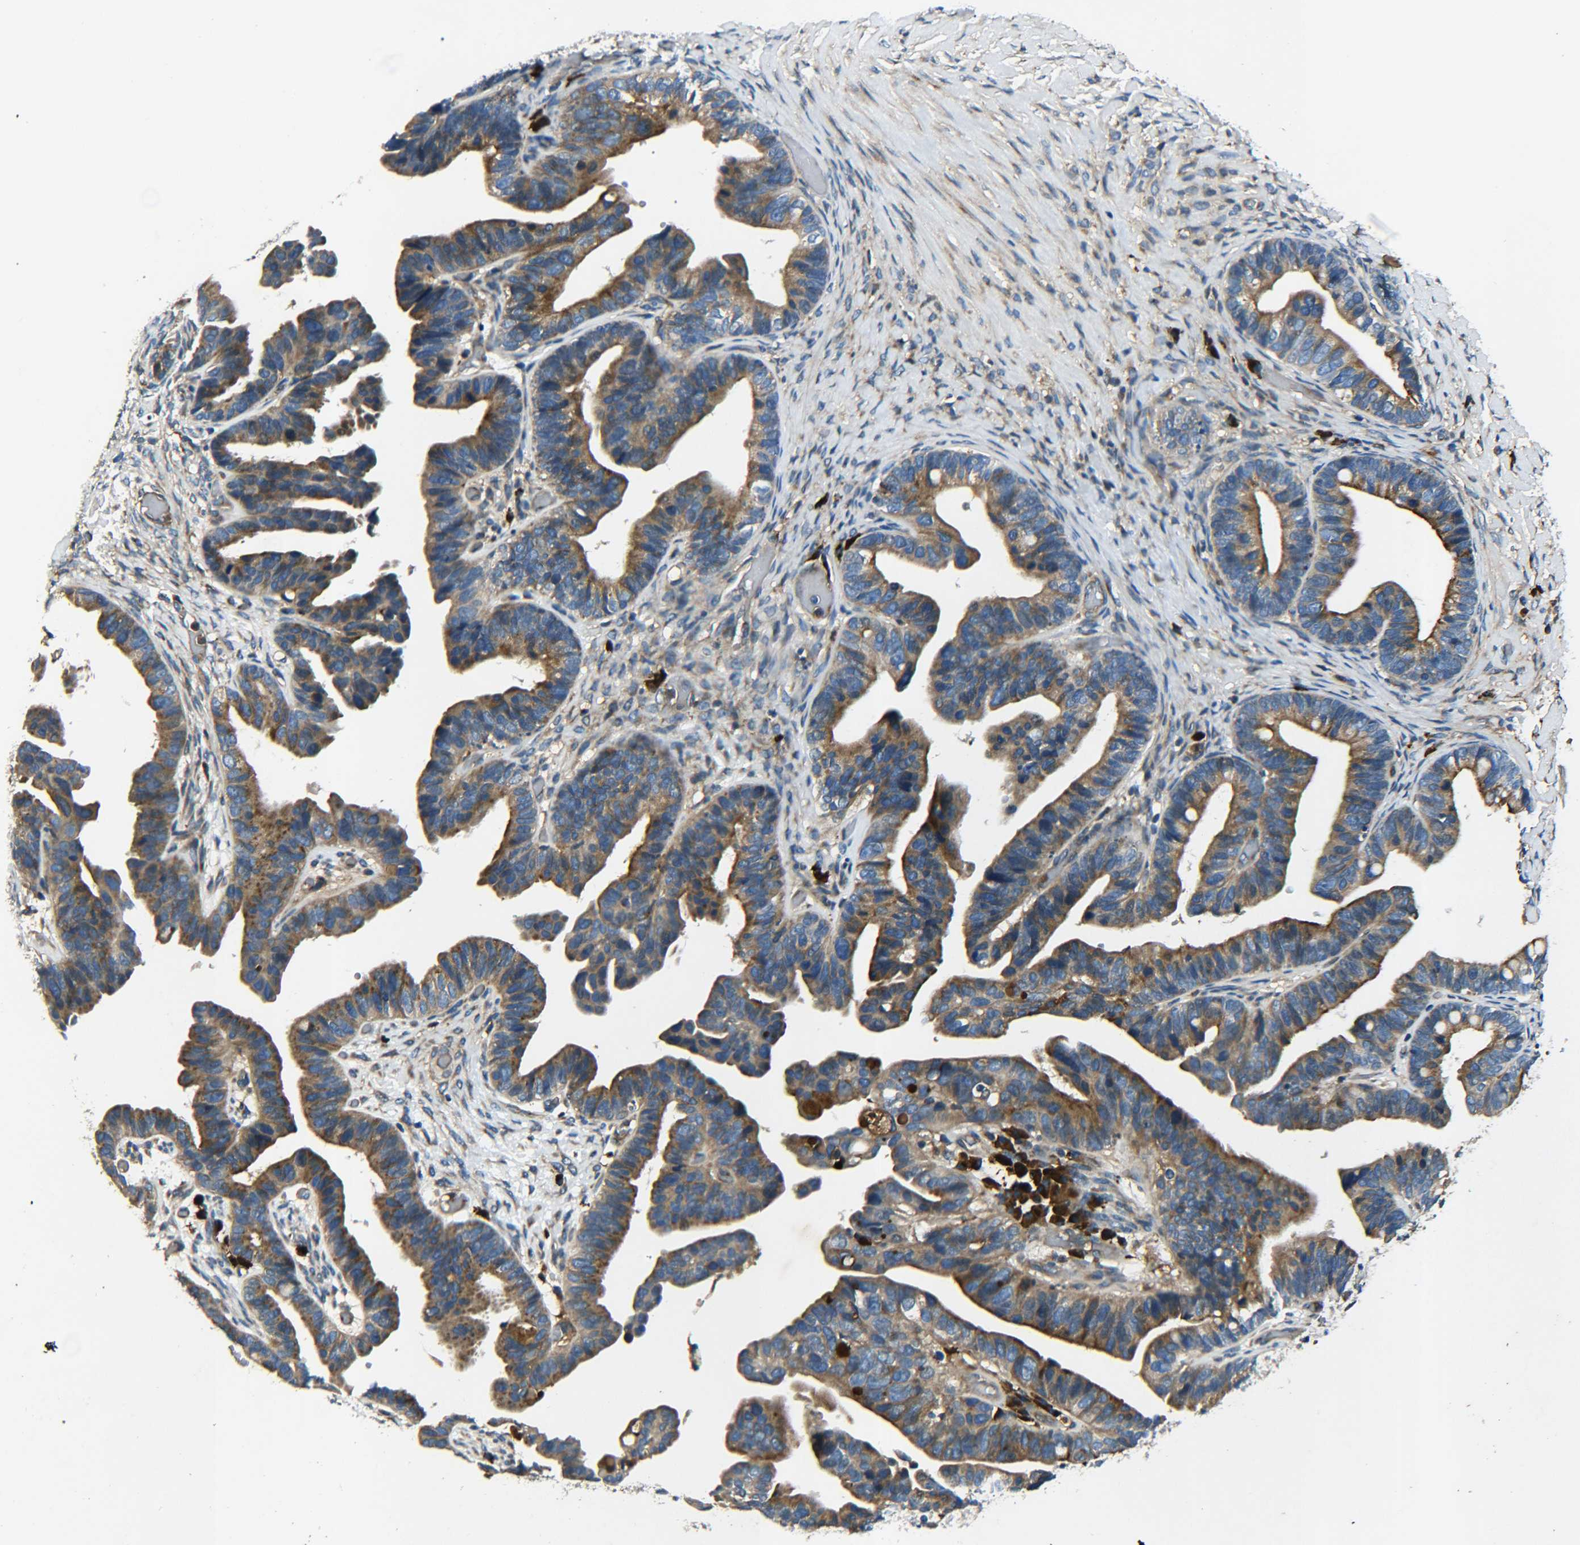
{"staining": {"intensity": "strong", "quantity": ">75%", "location": "cytoplasmic/membranous"}, "tissue": "ovarian cancer", "cell_type": "Tumor cells", "image_type": "cancer", "snomed": [{"axis": "morphology", "description": "Cystadenocarcinoma, serous, NOS"}, {"axis": "topography", "description": "Ovary"}], "caption": "DAB (3,3'-diaminobenzidine) immunohistochemical staining of ovarian cancer reveals strong cytoplasmic/membranous protein positivity in about >75% of tumor cells. (brown staining indicates protein expression, while blue staining denotes nuclei).", "gene": "RAB1B", "patient": {"sex": "female", "age": 56}}